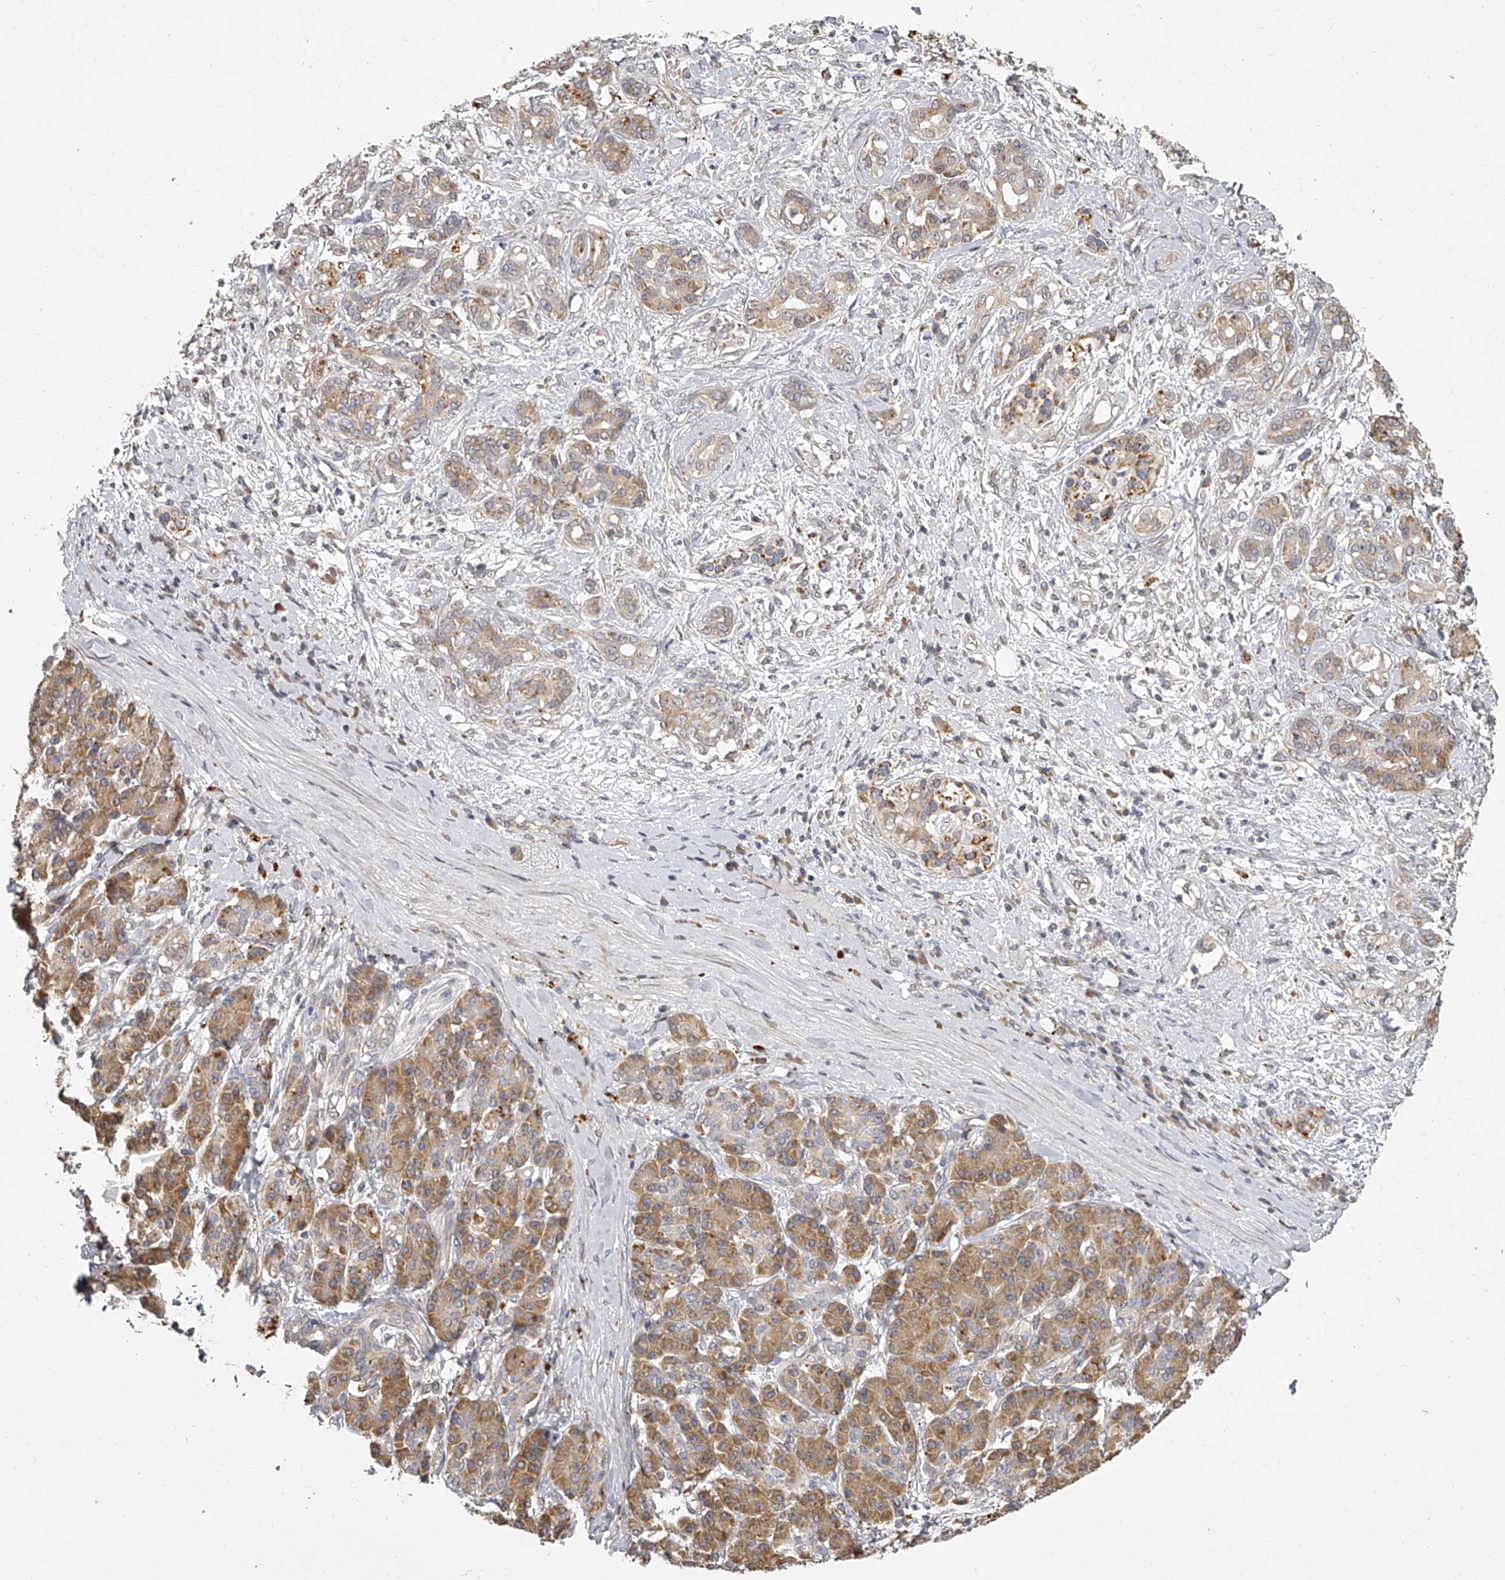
{"staining": {"intensity": "moderate", "quantity": ">75%", "location": "cytoplasmic/membranous"}, "tissue": "pancreatic cancer", "cell_type": "Tumor cells", "image_type": "cancer", "snomed": [{"axis": "morphology", "description": "Adenocarcinoma, NOS"}, {"axis": "topography", "description": "Pancreas"}], "caption": "Tumor cells exhibit medium levels of moderate cytoplasmic/membranous positivity in about >75% of cells in human pancreatic cancer.", "gene": "DOCK9", "patient": {"sex": "female", "age": 56}}